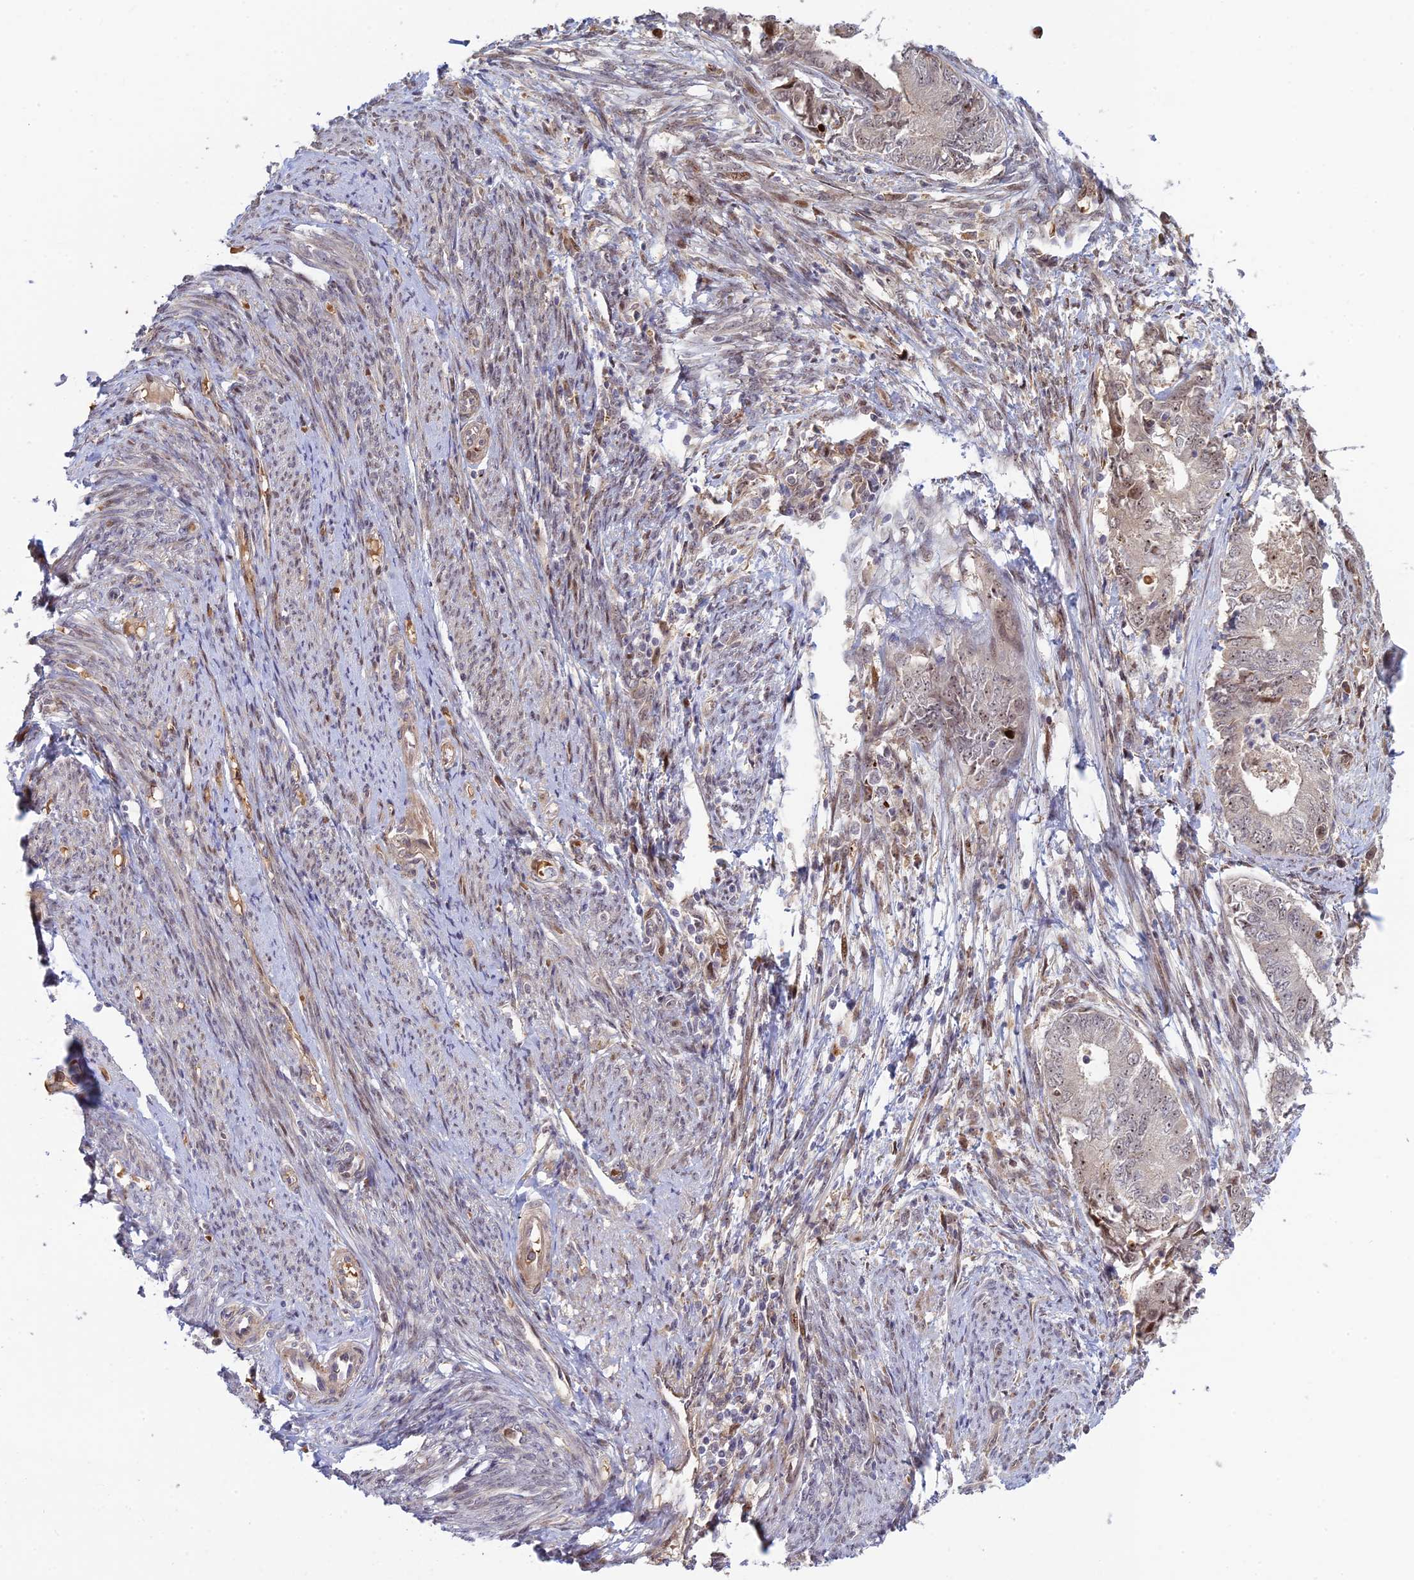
{"staining": {"intensity": "negative", "quantity": "none", "location": "none"}, "tissue": "endometrial cancer", "cell_type": "Tumor cells", "image_type": "cancer", "snomed": [{"axis": "morphology", "description": "Adenocarcinoma, NOS"}, {"axis": "topography", "description": "Endometrium"}], "caption": "IHC histopathology image of neoplastic tissue: endometrial cancer stained with DAB (3,3'-diaminobenzidine) reveals no significant protein positivity in tumor cells.", "gene": "UFSP2", "patient": {"sex": "female", "age": 62}}